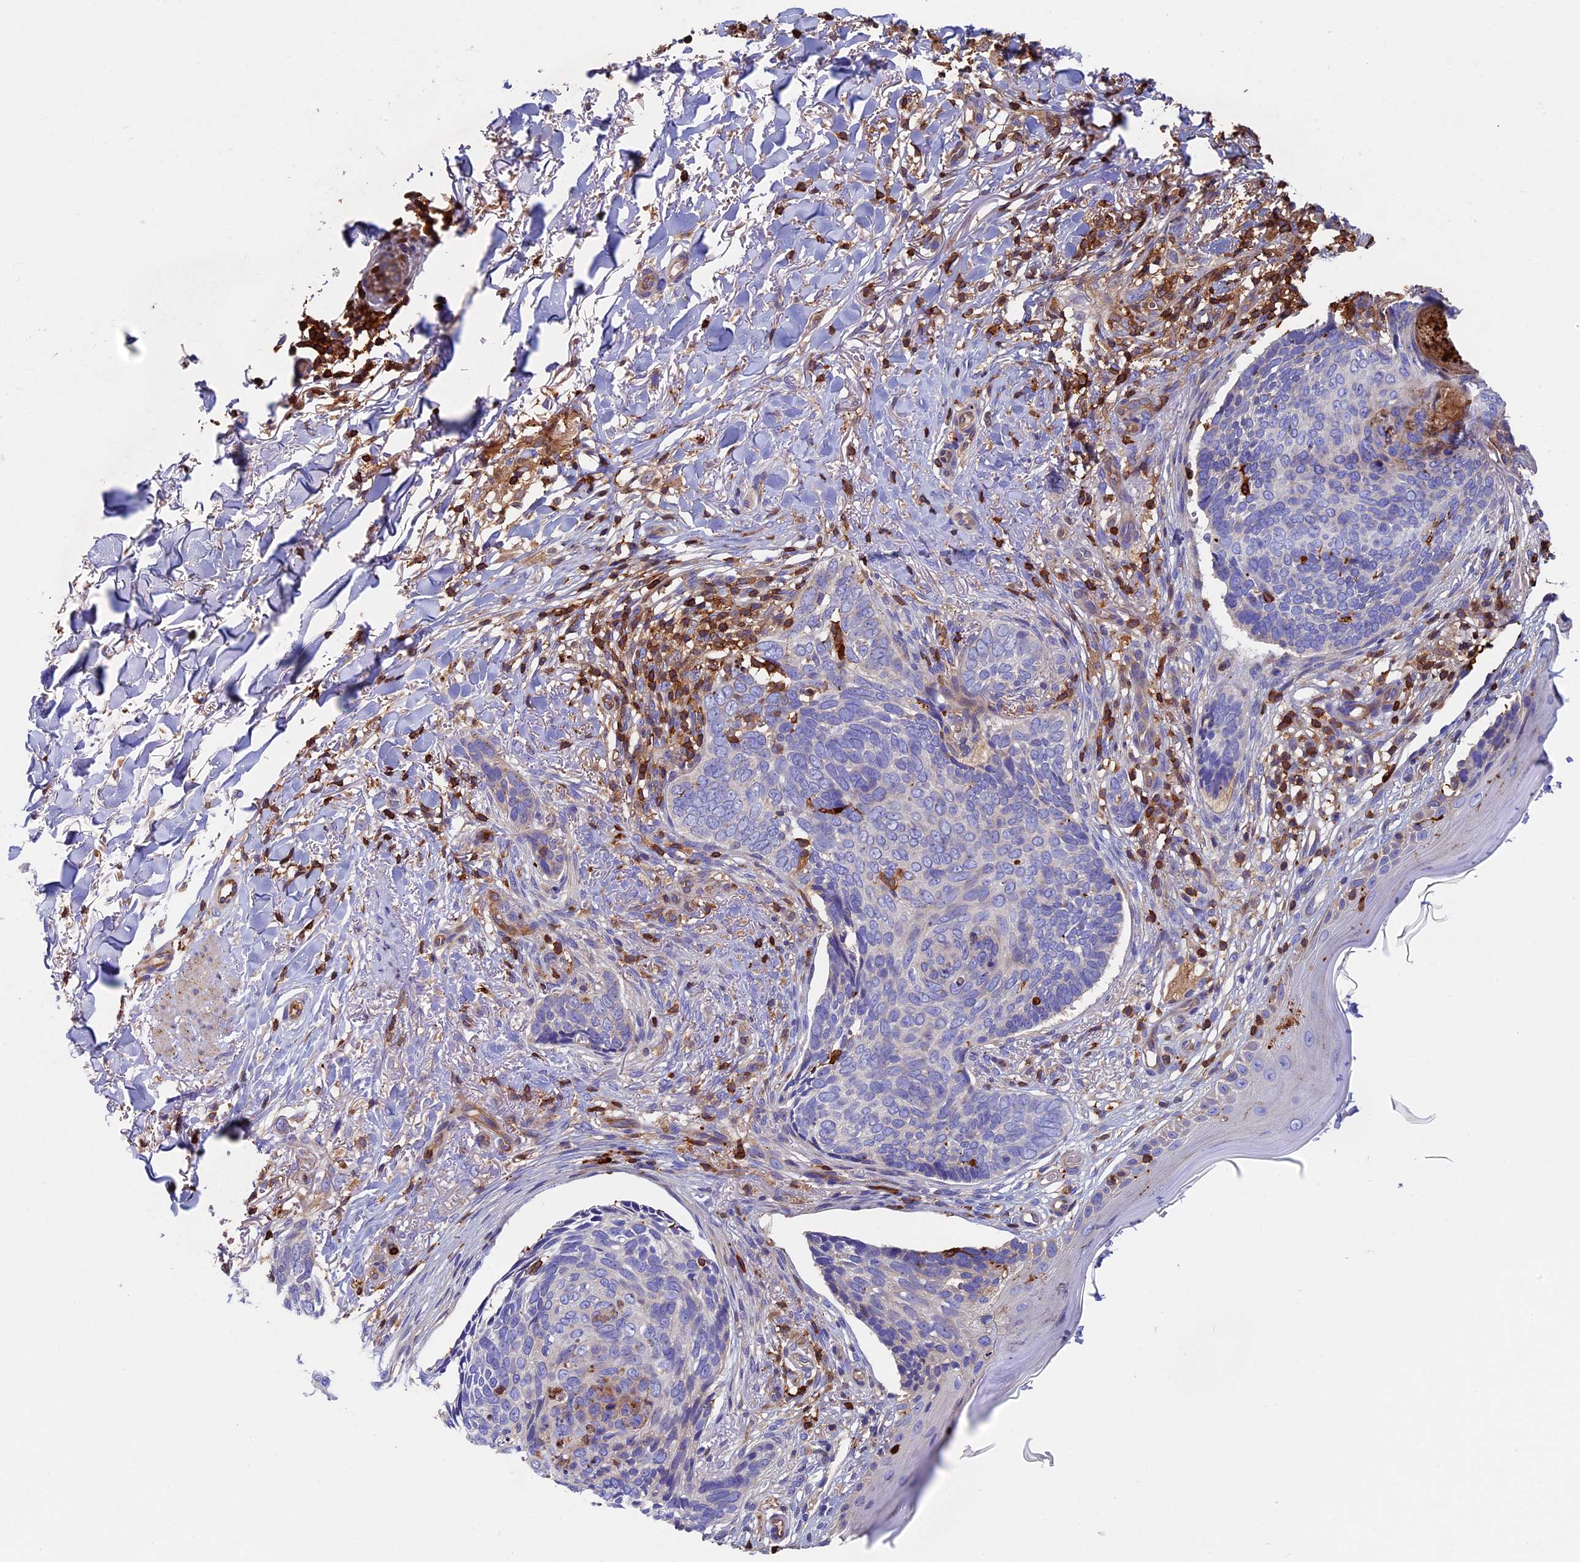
{"staining": {"intensity": "negative", "quantity": "none", "location": "none"}, "tissue": "skin cancer", "cell_type": "Tumor cells", "image_type": "cancer", "snomed": [{"axis": "morphology", "description": "Normal tissue, NOS"}, {"axis": "morphology", "description": "Basal cell carcinoma"}, {"axis": "topography", "description": "Skin"}], "caption": "Human skin cancer (basal cell carcinoma) stained for a protein using immunohistochemistry demonstrates no expression in tumor cells.", "gene": "ADAT1", "patient": {"sex": "female", "age": 67}}